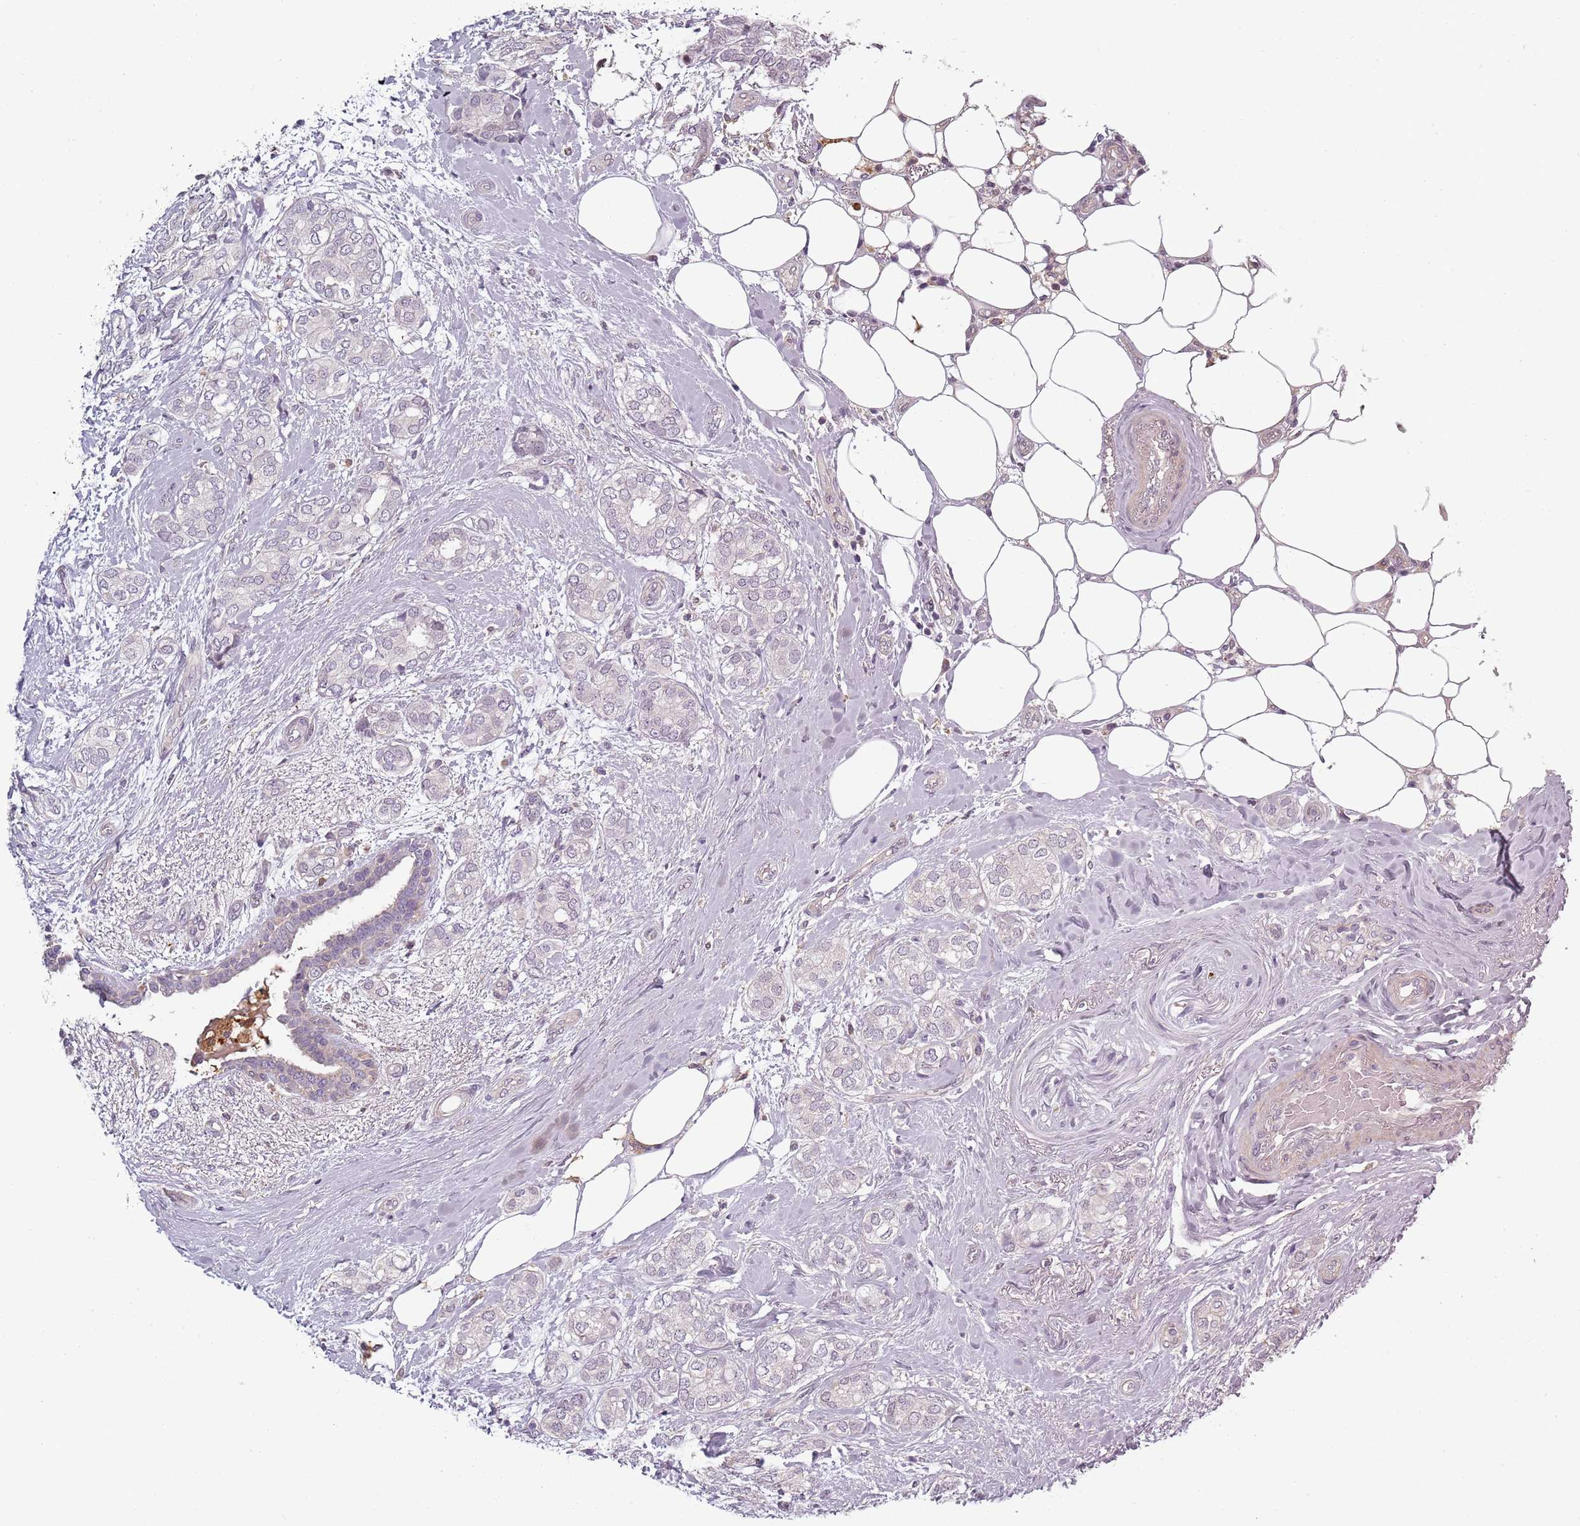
{"staining": {"intensity": "negative", "quantity": "none", "location": "none"}, "tissue": "breast cancer", "cell_type": "Tumor cells", "image_type": "cancer", "snomed": [{"axis": "morphology", "description": "Duct carcinoma"}, {"axis": "topography", "description": "Breast"}], "caption": "Human breast cancer (intraductal carcinoma) stained for a protein using immunohistochemistry shows no expression in tumor cells.", "gene": "CC2D2B", "patient": {"sex": "female", "age": 73}}